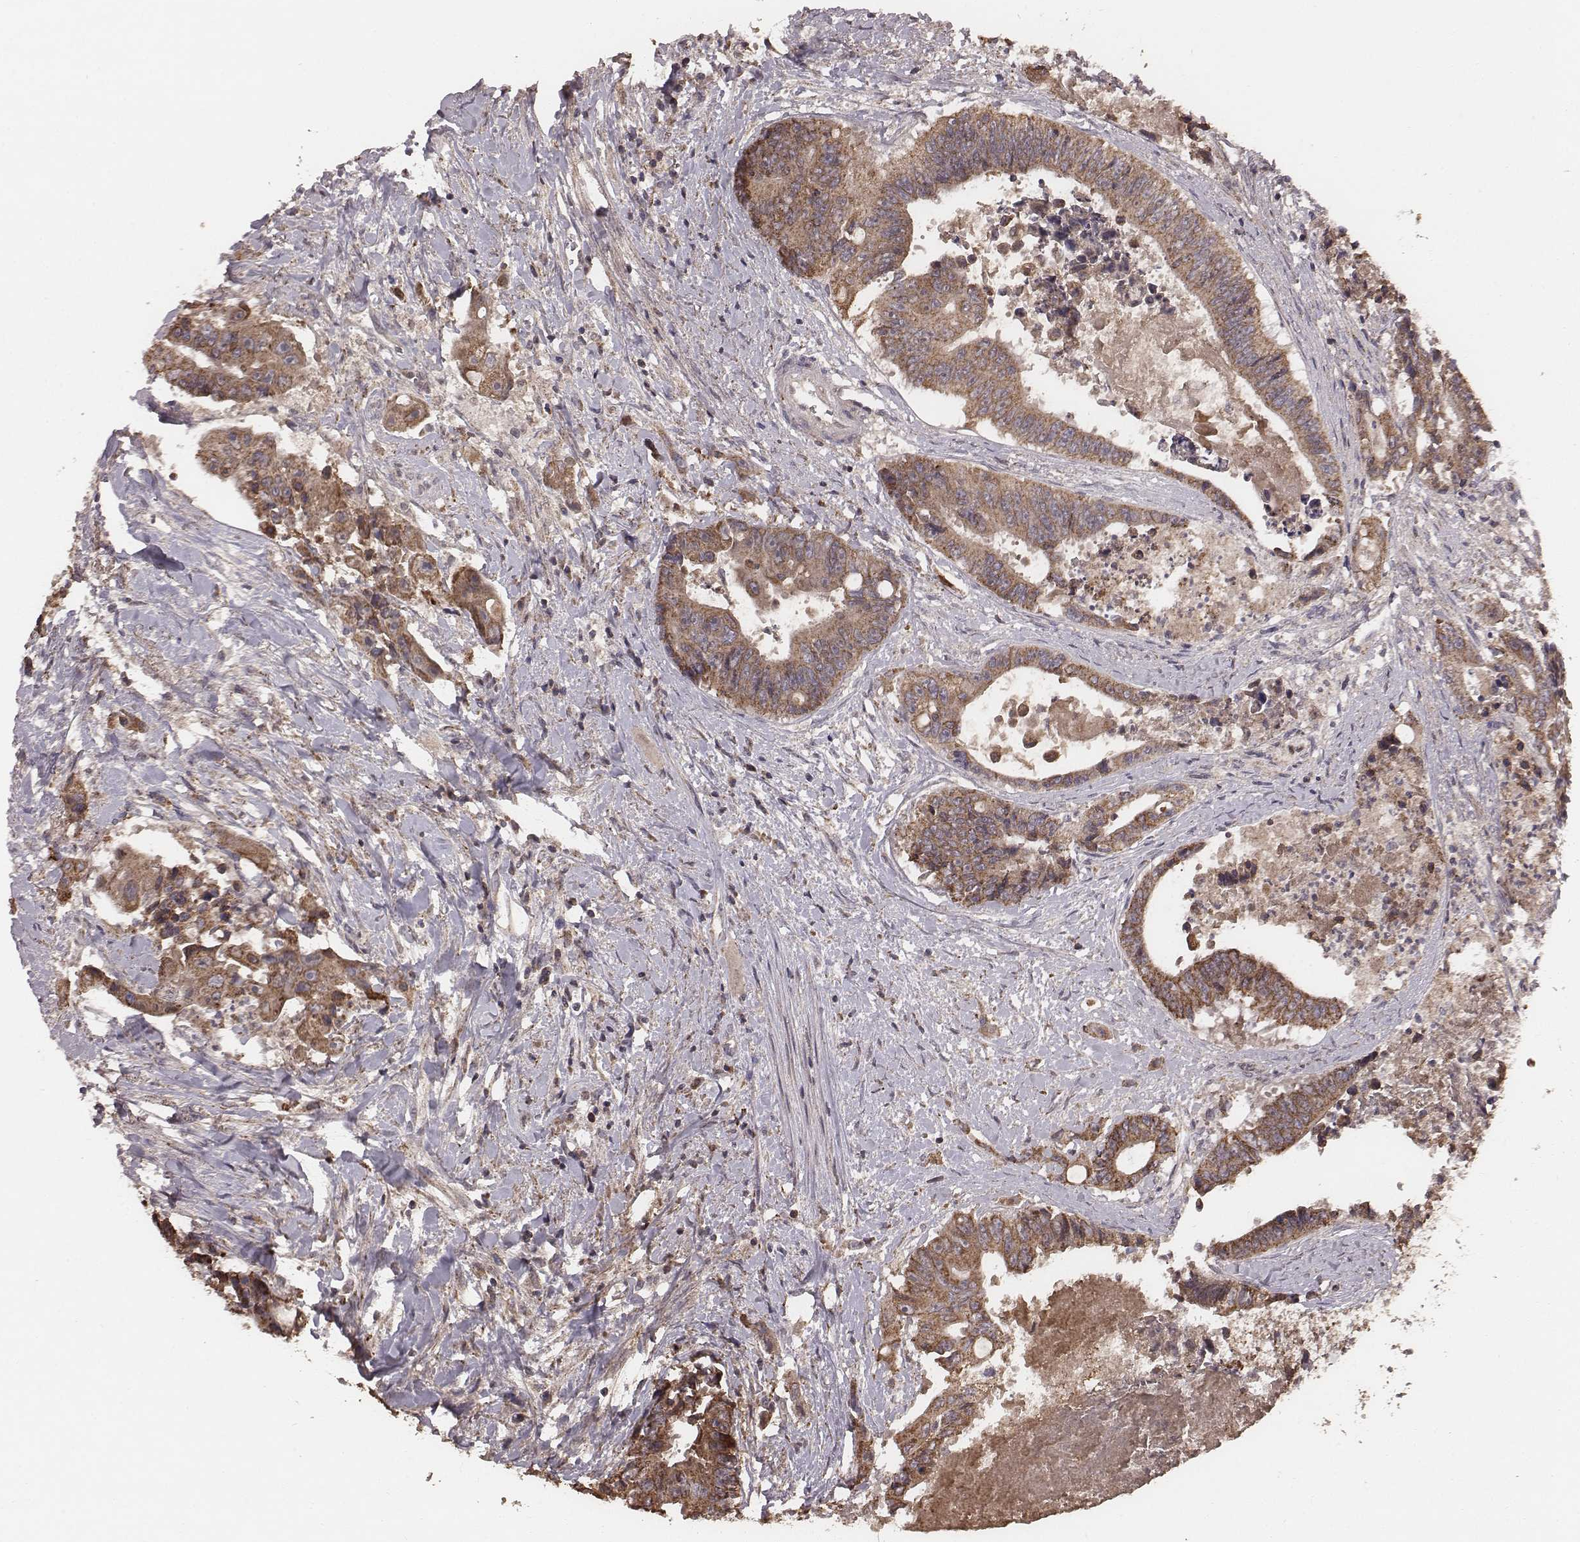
{"staining": {"intensity": "moderate", "quantity": ">75%", "location": "cytoplasmic/membranous"}, "tissue": "colorectal cancer", "cell_type": "Tumor cells", "image_type": "cancer", "snomed": [{"axis": "morphology", "description": "Adenocarcinoma, NOS"}, {"axis": "topography", "description": "Rectum"}], "caption": "Adenocarcinoma (colorectal) tissue displays moderate cytoplasmic/membranous staining in approximately >75% of tumor cells (IHC, brightfield microscopy, high magnification).", "gene": "PDCD2L", "patient": {"sex": "male", "age": 54}}